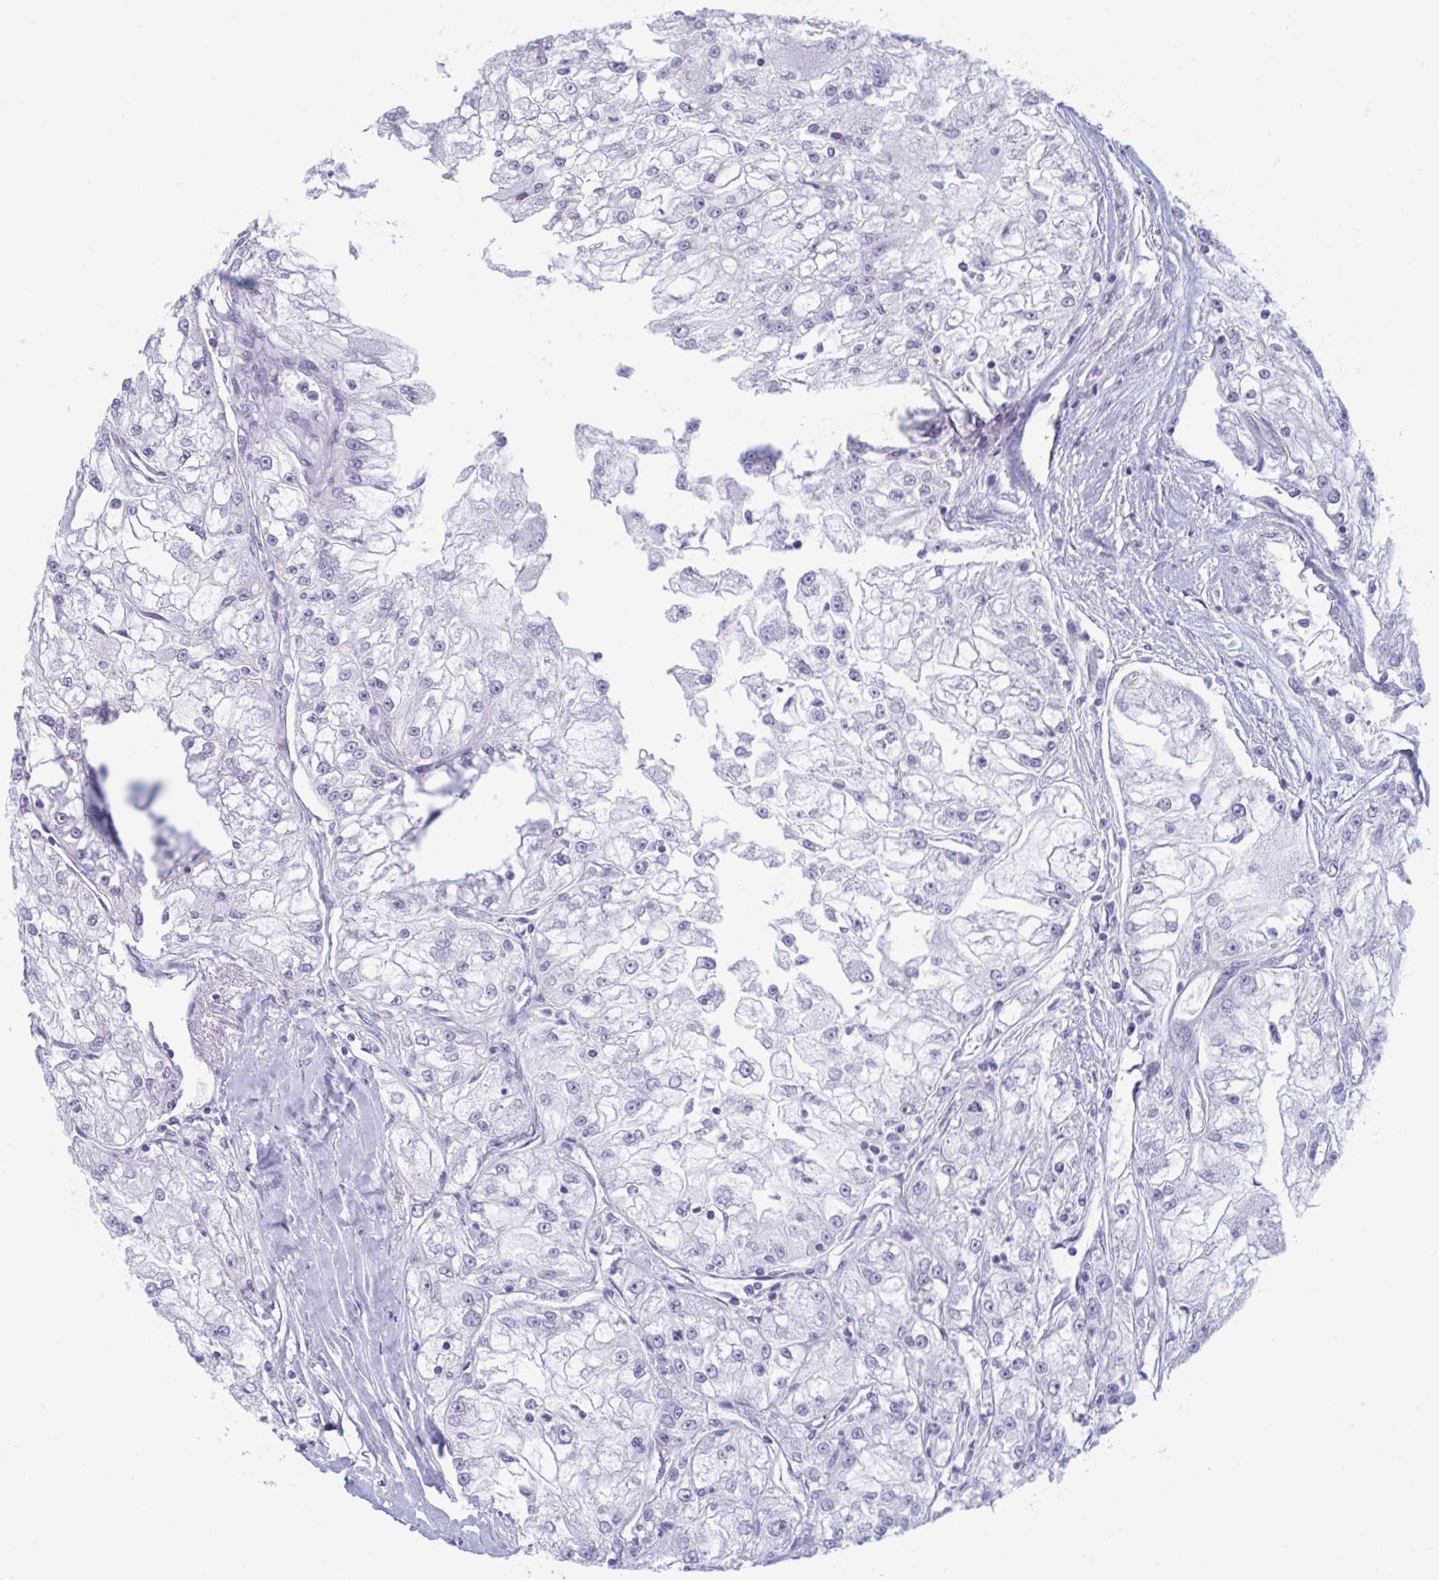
{"staining": {"intensity": "negative", "quantity": "none", "location": "none"}, "tissue": "renal cancer", "cell_type": "Tumor cells", "image_type": "cancer", "snomed": [{"axis": "morphology", "description": "Adenocarcinoma, NOS"}, {"axis": "topography", "description": "Kidney"}], "caption": "A micrograph of renal cancer stained for a protein exhibits no brown staining in tumor cells.", "gene": "OR1L3", "patient": {"sex": "female", "age": 72}}